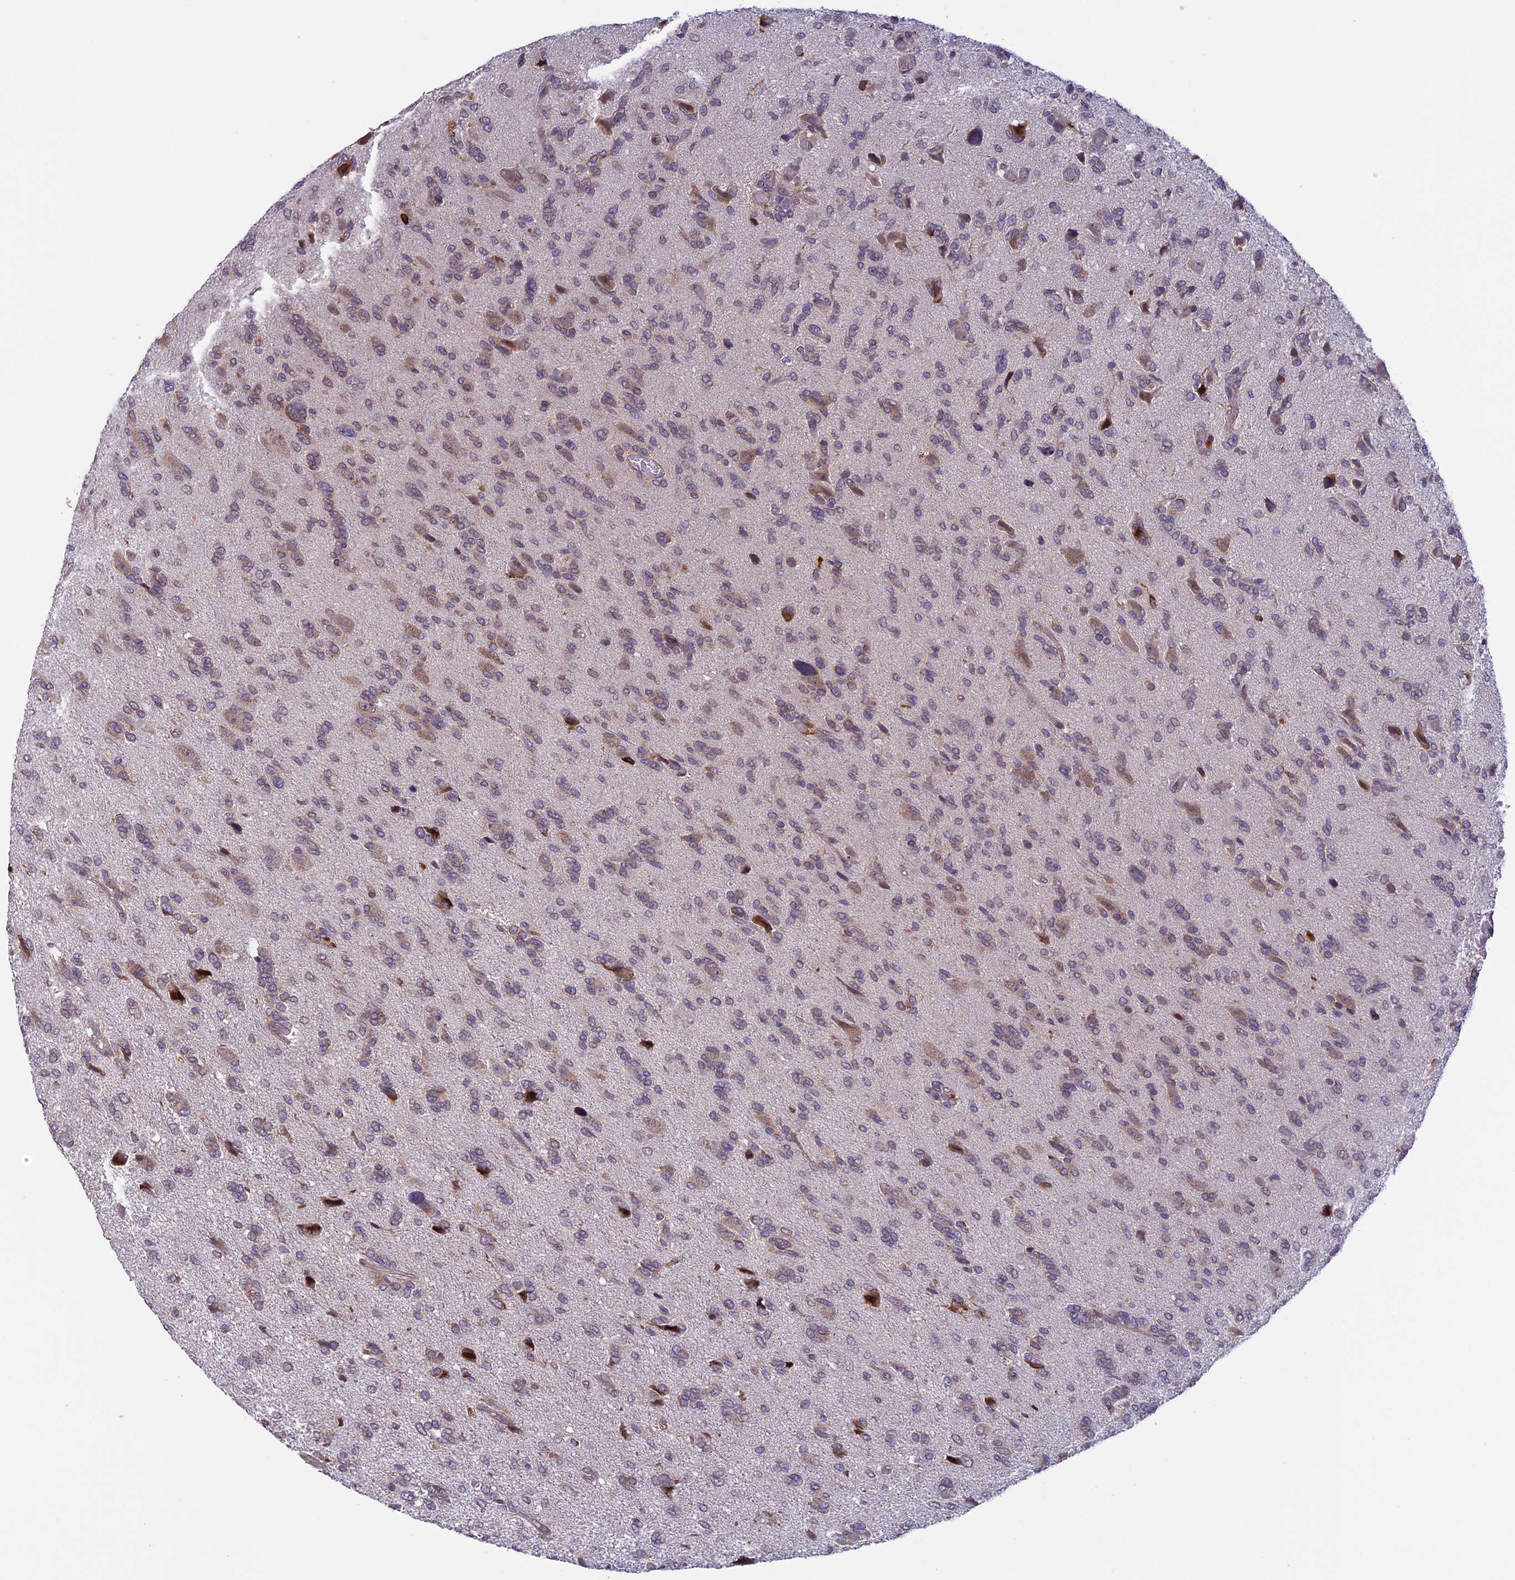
{"staining": {"intensity": "weak", "quantity": "25%-75%", "location": "cytoplasmic/membranous"}, "tissue": "glioma", "cell_type": "Tumor cells", "image_type": "cancer", "snomed": [{"axis": "morphology", "description": "Glioma, malignant, High grade"}, {"axis": "topography", "description": "Brain"}], "caption": "IHC histopathology image of high-grade glioma (malignant) stained for a protein (brown), which displays low levels of weak cytoplasmic/membranous positivity in approximately 25%-75% of tumor cells.", "gene": "DMRTA2", "patient": {"sex": "female", "age": 59}}